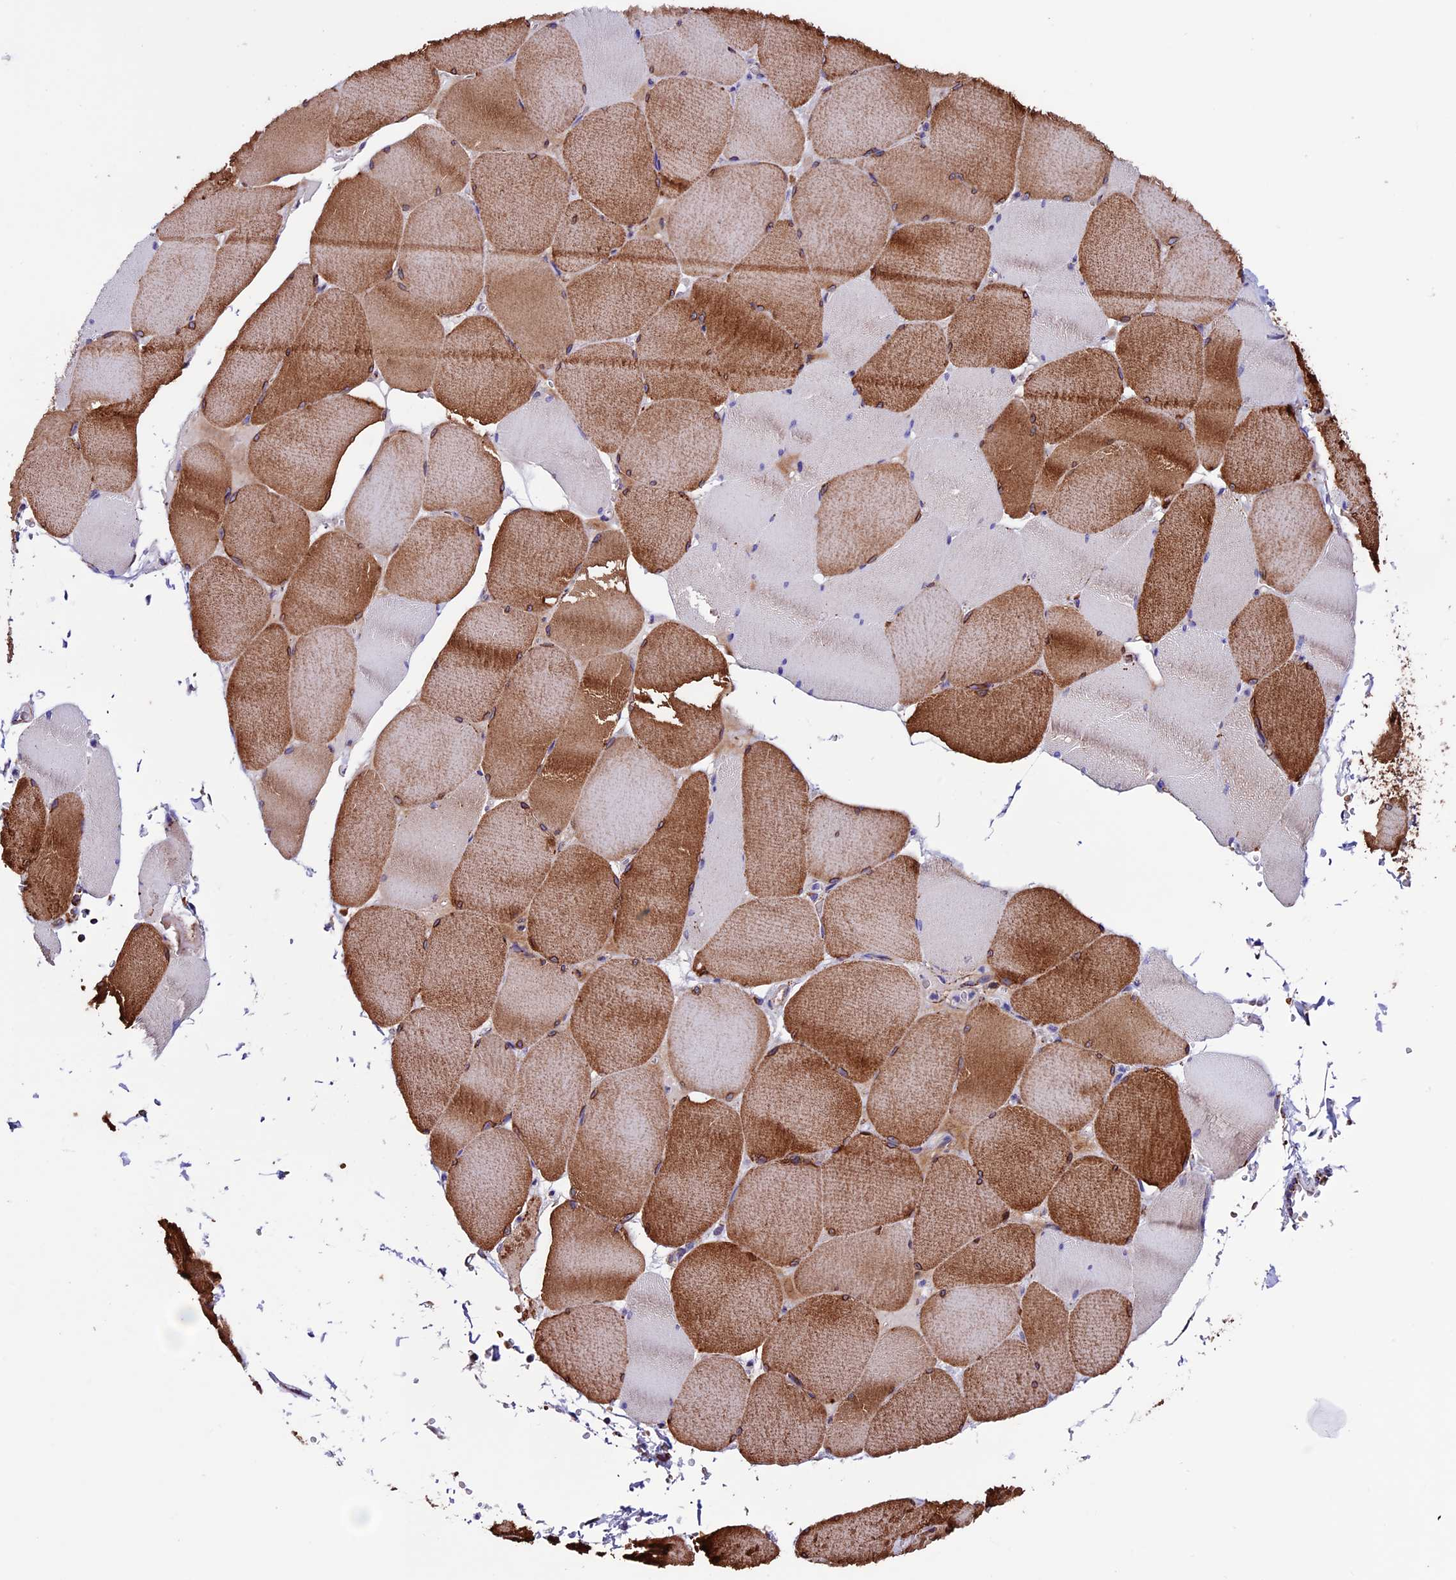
{"staining": {"intensity": "strong", "quantity": "25%-75%", "location": "cytoplasmic/membranous"}, "tissue": "skeletal muscle", "cell_type": "Myocytes", "image_type": "normal", "snomed": [{"axis": "morphology", "description": "Normal tissue, NOS"}, {"axis": "topography", "description": "Skeletal muscle"}, {"axis": "topography", "description": "Head-Neck"}], "caption": "Protein expression analysis of normal skeletal muscle displays strong cytoplasmic/membranous staining in about 25%-75% of myocytes. (DAB IHC with brightfield microscopy, high magnification).", "gene": "CX3CL1", "patient": {"sex": "male", "age": 66}}